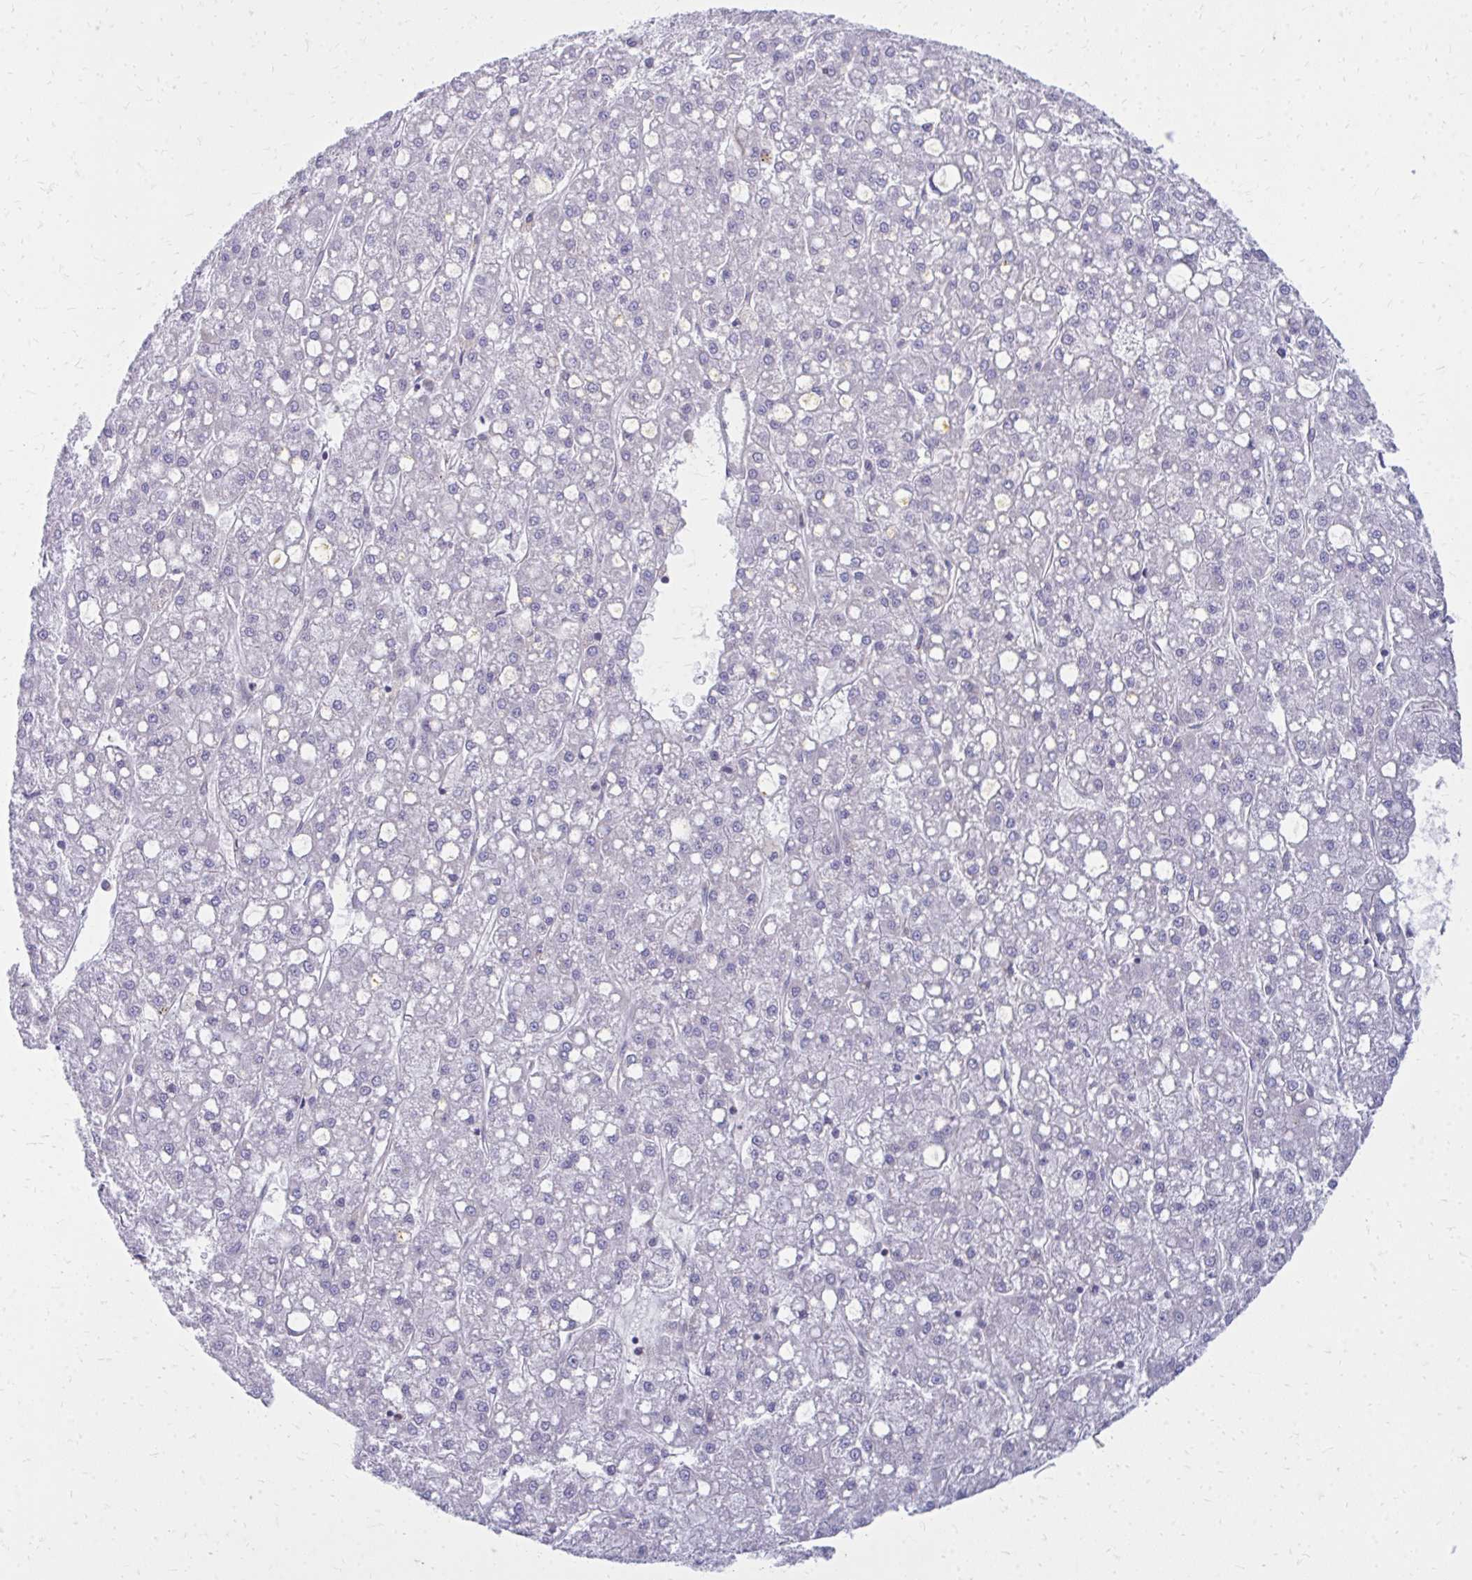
{"staining": {"intensity": "negative", "quantity": "none", "location": "none"}, "tissue": "liver cancer", "cell_type": "Tumor cells", "image_type": "cancer", "snomed": [{"axis": "morphology", "description": "Carcinoma, Hepatocellular, NOS"}, {"axis": "topography", "description": "Liver"}], "caption": "A high-resolution image shows immunohistochemistry staining of liver hepatocellular carcinoma, which displays no significant staining in tumor cells. The staining is performed using DAB brown chromogen with nuclei counter-stained in using hematoxylin.", "gene": "ASAP1", "patient": {"sex": "male", "age": 67}}